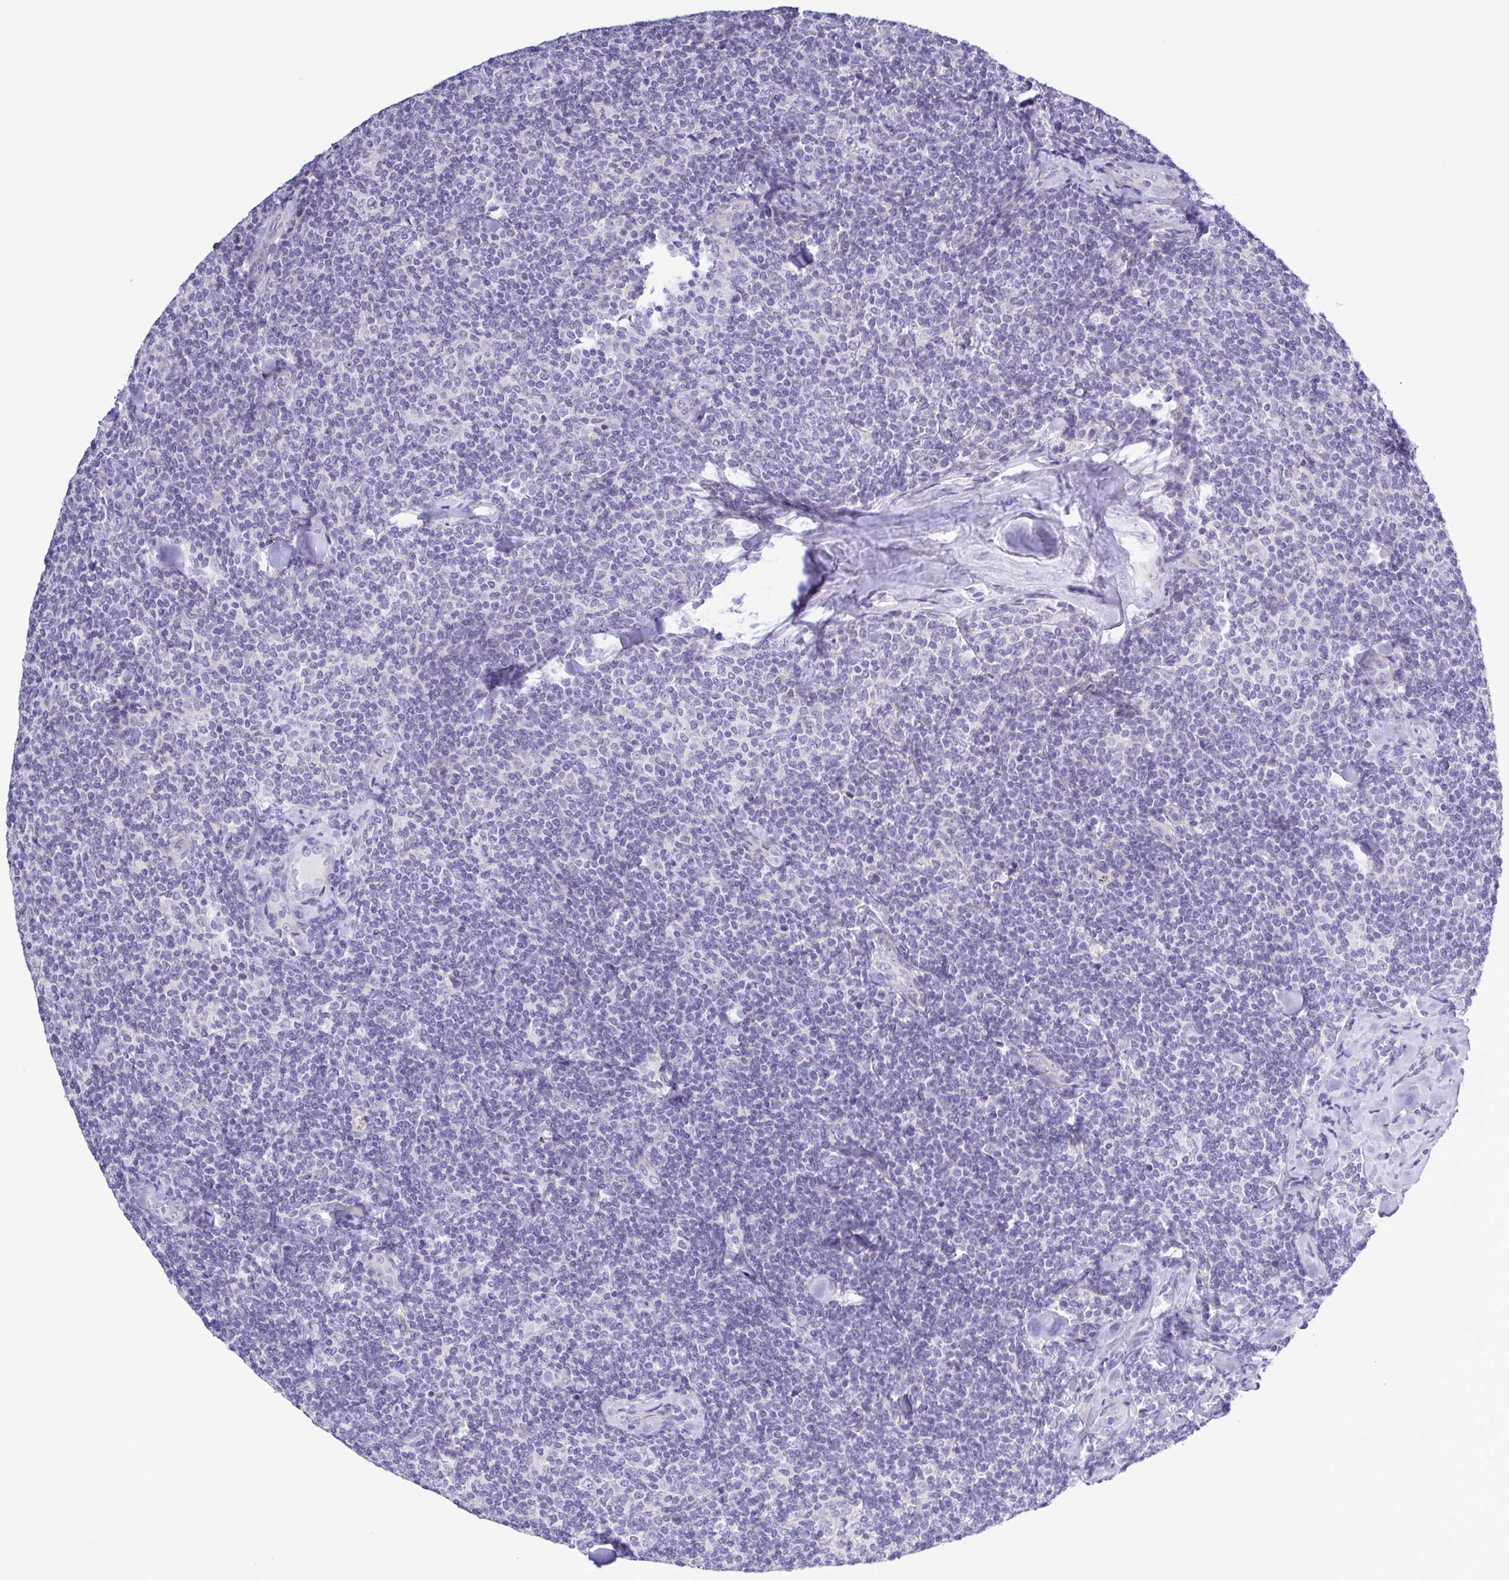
{"staining": {"intensity": "negative", "quantity": "none", "location": "none"}, "tissue": "lymphoma", "cell_type": "Tumor cells", "image_type": "cancer", "snomed": [{"axis": "morphology", "description": "Malignant lymphoma, non-Hodgkin's type, Low grade"}, {"axis": "topography", "description": "Lymph node"}], "caption": "The histopathology image shows no significant positivity in tumor cells of low-grade malignant lymphoma, non-Hodgkin's type.", "gene": "GABBR2", "patient": {"sex": "female", "age": 56}}